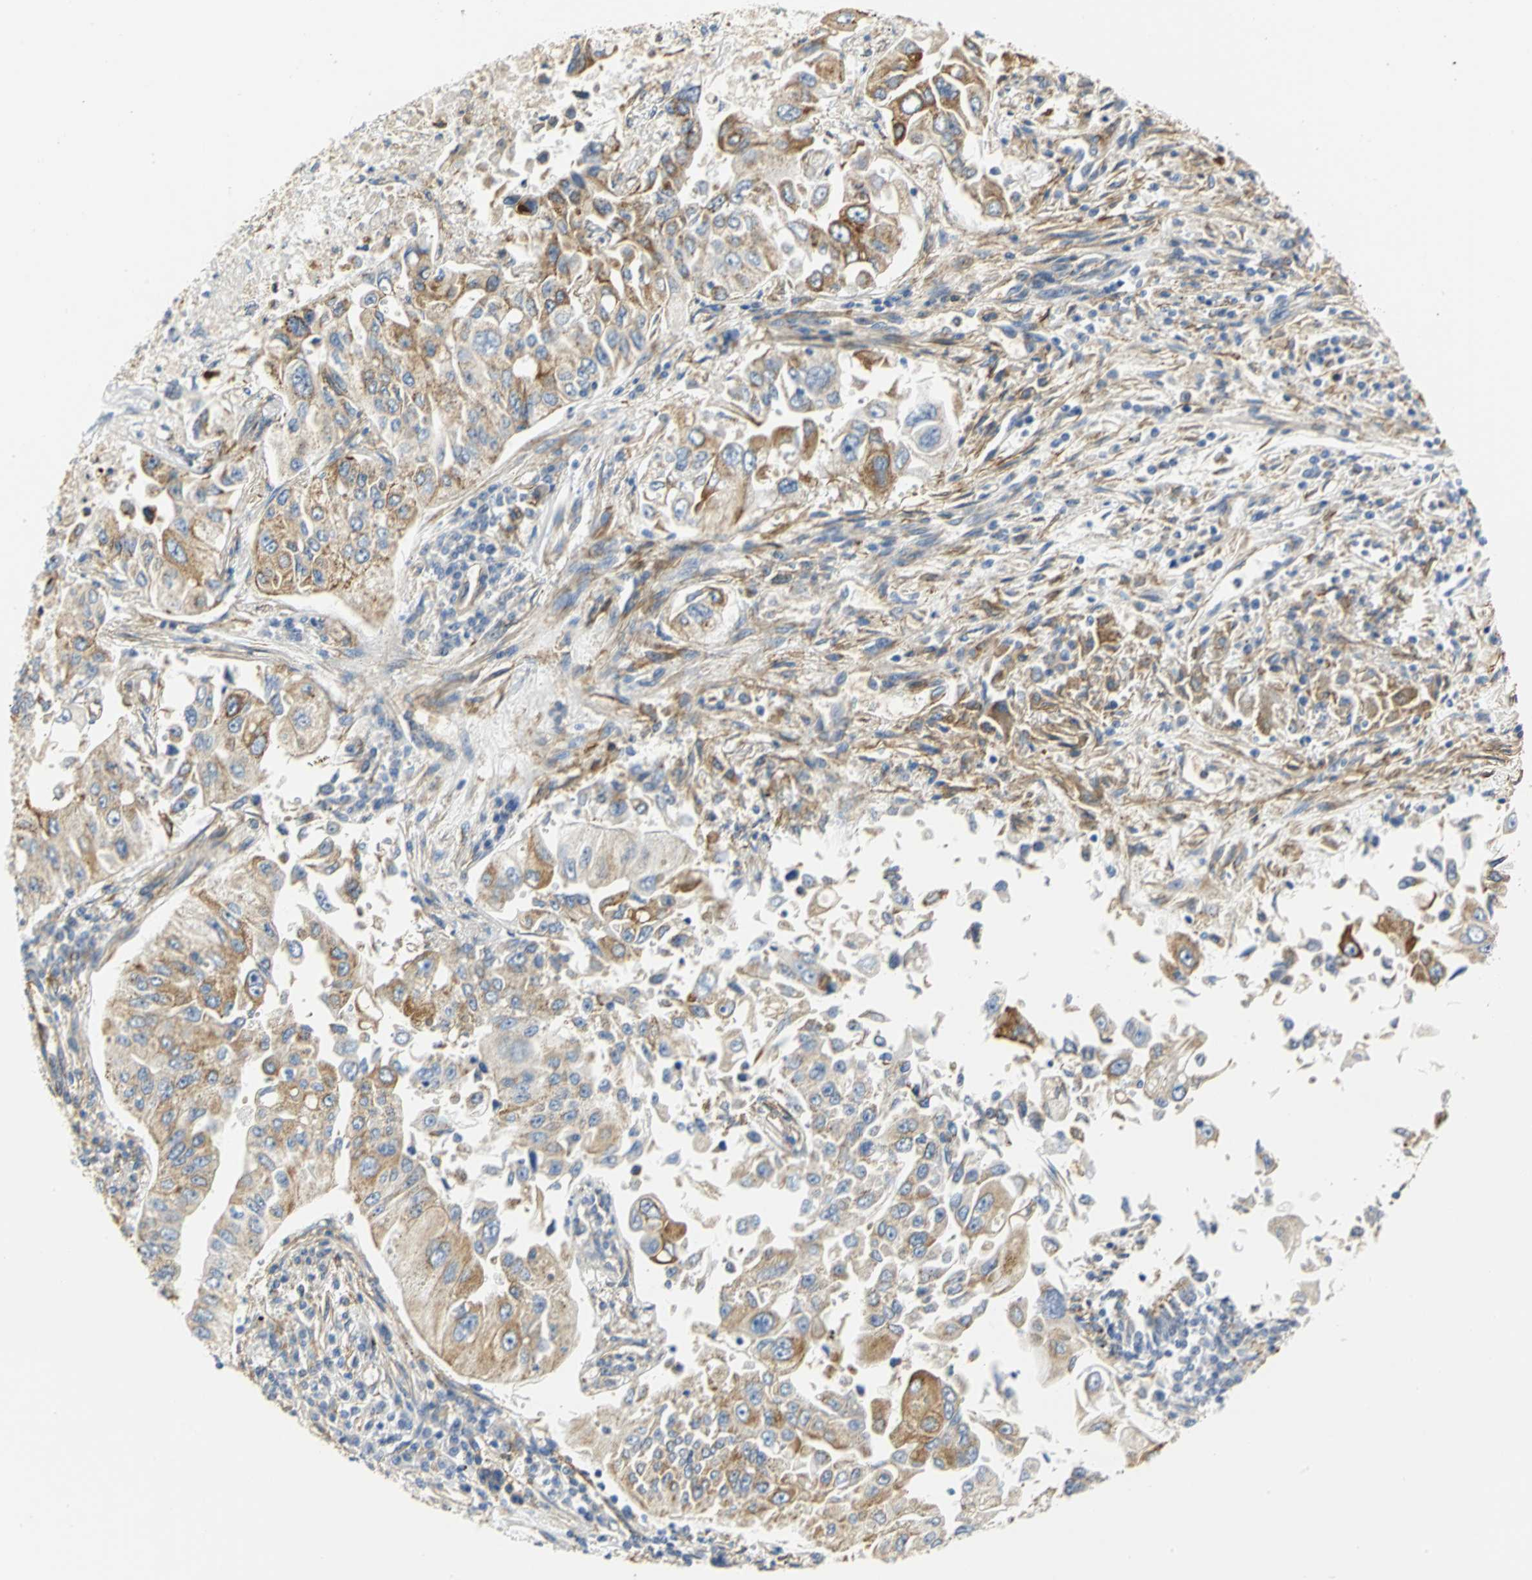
{"staining": {"intensity": "weak", "quantity": ">75%", "location": "cytoplasmic/membranous"}, "tissue": "lung cancer", "cell_type": "Tumor cells", "image_type": "cancer", "snomed": [{"axis": "morphology", "description": "Adenocarcinoma, NOS"}, {"axis": "topography", "description": "Lung"}], "caption": "This is a micrograph of immunohistochemistry (IHC) staining of lung adenocarcinoma, which shows weak positivity in the cytoplasmic/membranous of tumor cells.", "gene": "GNRH2", "patient": {"sex": "male", "age": 84}}